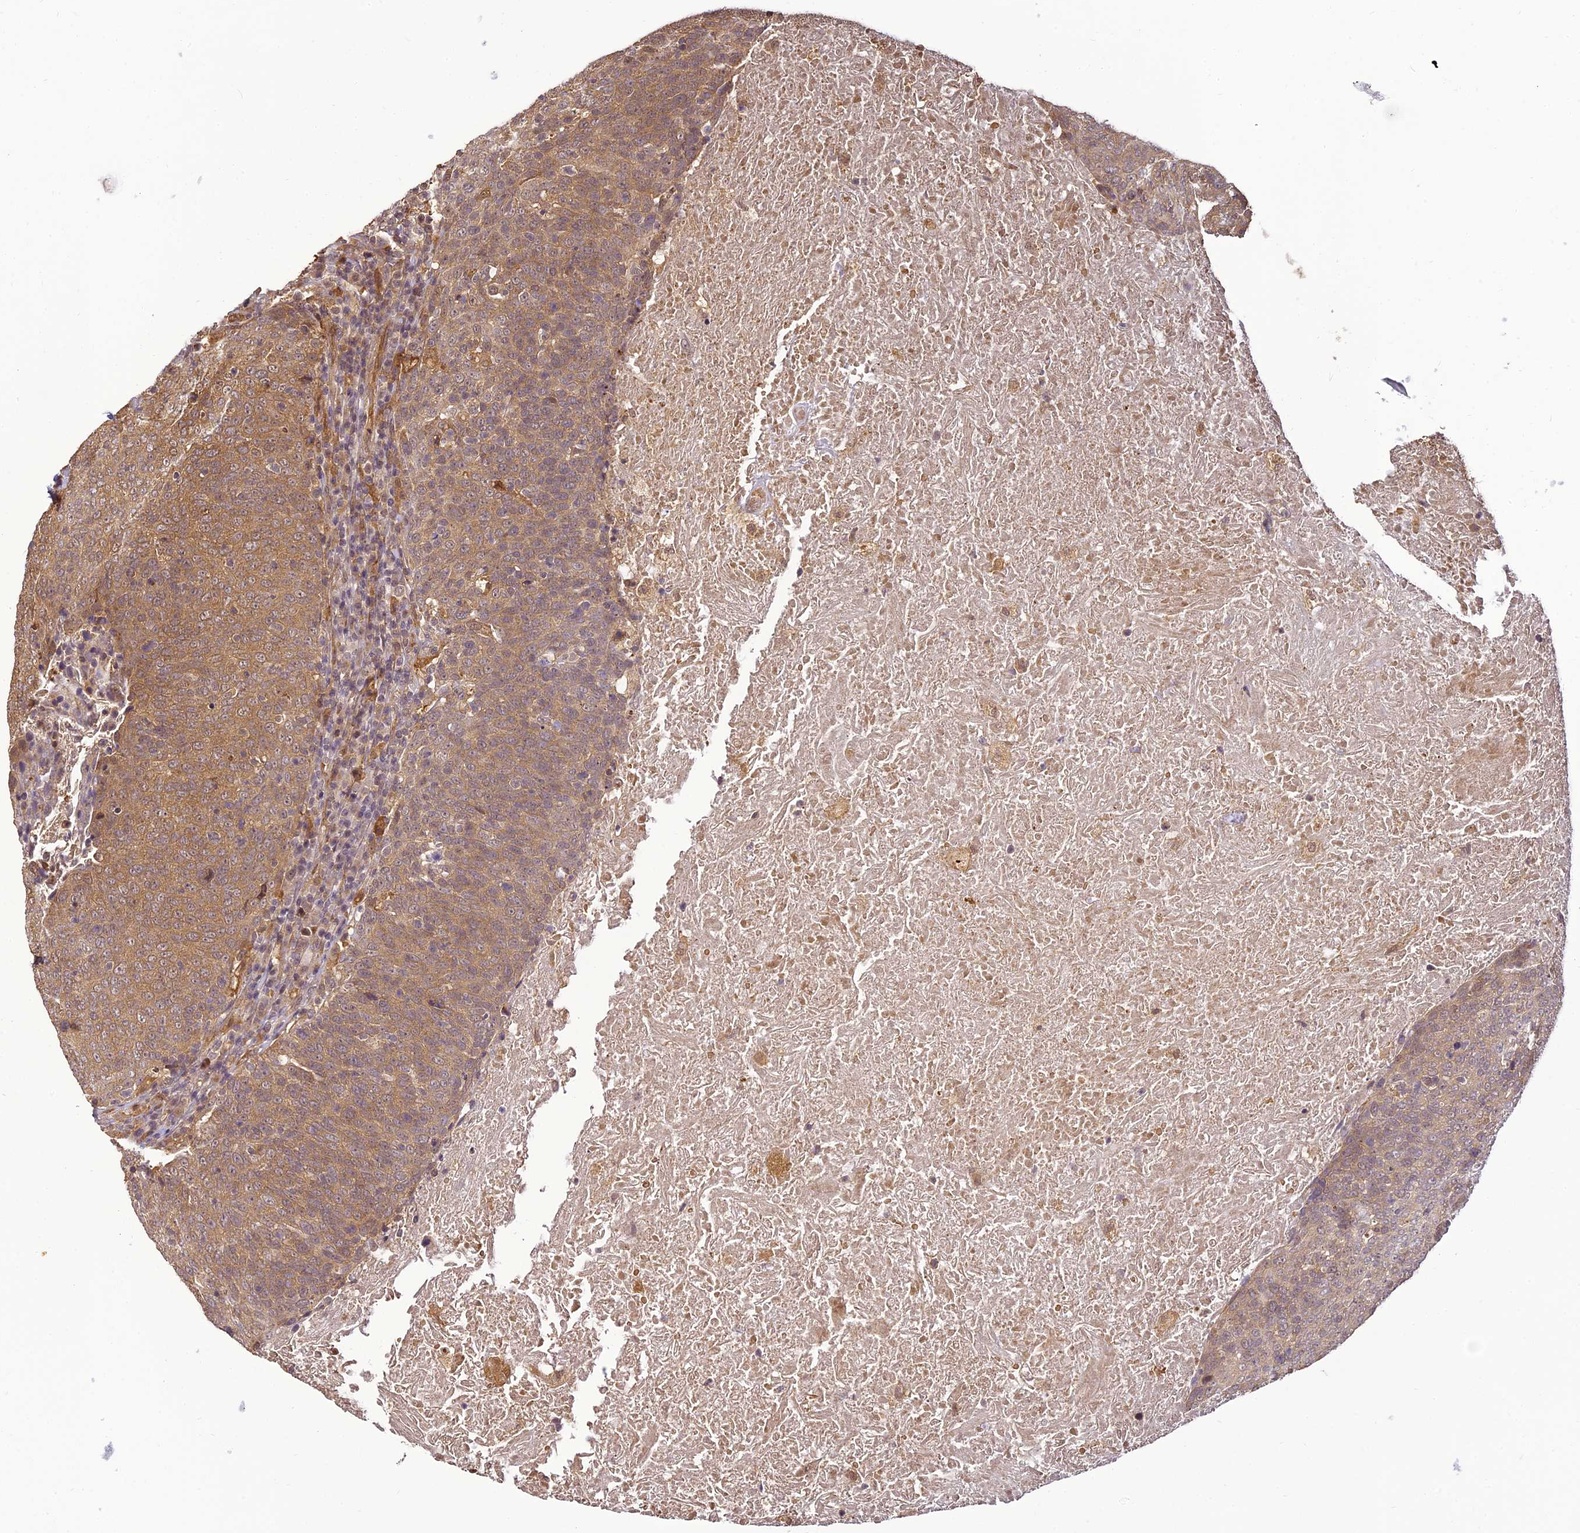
{"staining": {"intensity": "moderate", "quantity": ">75%", "location": "cytoplasmic/membranous"}, "tissue": "head and neck cancer", "cell_type": "Tumor cells", "image_type": "cancer", "snomed": [{"axis": "morphology", "description": "Squamous cell carcinoma, NOS"}, {"axis": "morphology", "description": "Squamous cell carcinoma, metastatic, NOS"}, {"axis": "topography", "description": "Lymph node"}, {"axis": "topography", "description": "Head-Neck"}], "caption": "Protein analysis of head and neck metastatic squamous cell carcinoma tissue displays moderate cytoplasmic/membranous positivity in approximately >75% of tumor cells. (Brightfield microscopy of DAB IHC at high magnification).", "gene": "BCDIN3D", "patient": {"sex": "male", "age": 62}}